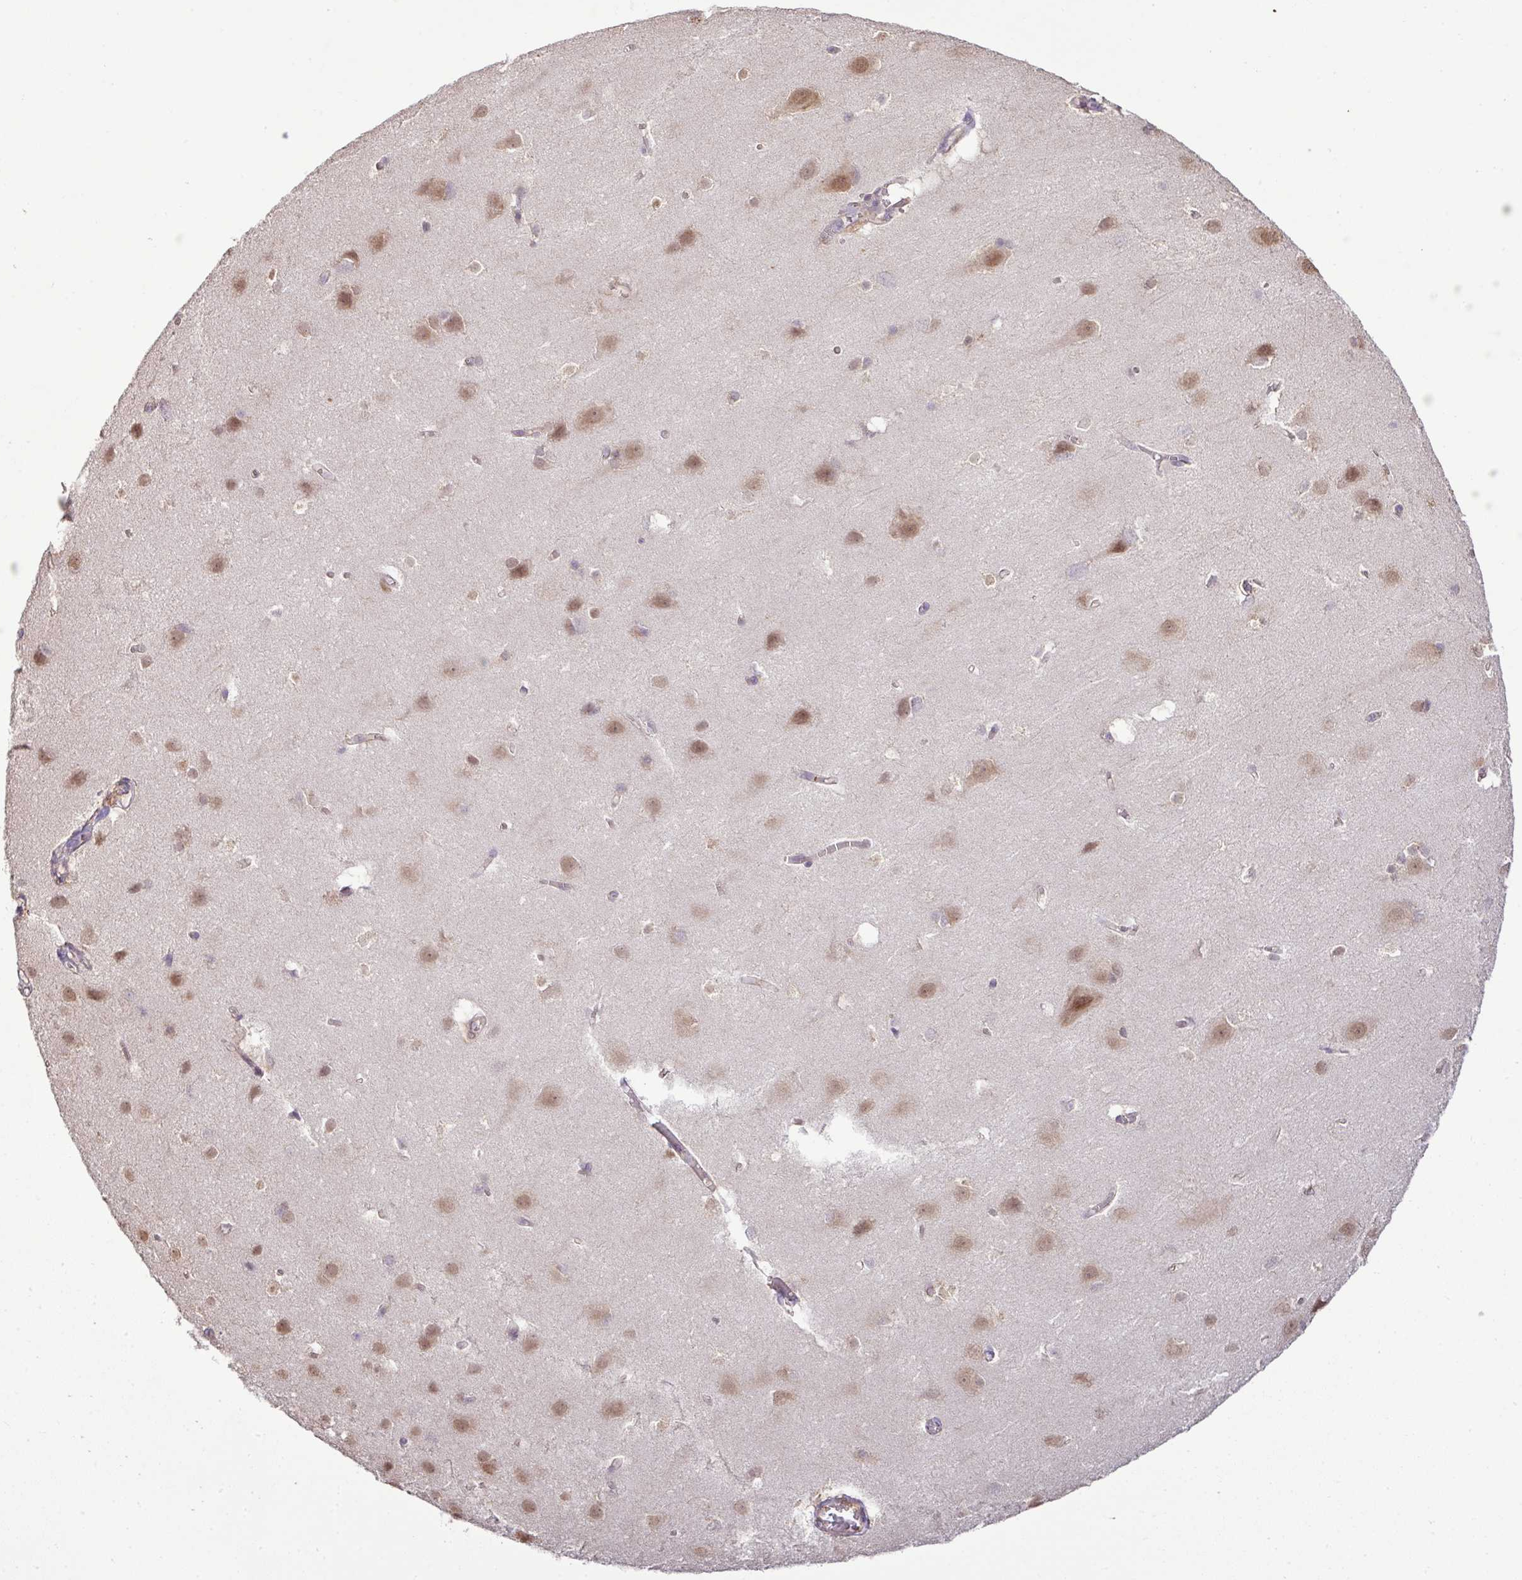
{"staining": {"intensity": "weak", "quantity": "25%-75%", "location": "cytoplasmic/membranous"}, "tissue": "cerebral cortex", "cell_type": "Endothelial cells", "image_type": "normal", "snomed": [{"axis": "morphology", "description": "Normal tissue, NOS"}, {"axis": "topography", "description": "Cerebral cortex"}], "caption": "Immunohistochemistry (DAB (3,3'-diaminobenzidine)) staining of unremarkable human cerebral cortex exhibits weak cytoplasmic/membranous protein positivity in approximately 25%-75% of endothelial cells. (DAB (3,3'-diaminobenzidine) IHC, brown staining for protein, blue staining for nuclei).", "gene": "DNAAF4", "patient": {"sex": "male", "age": 37}}